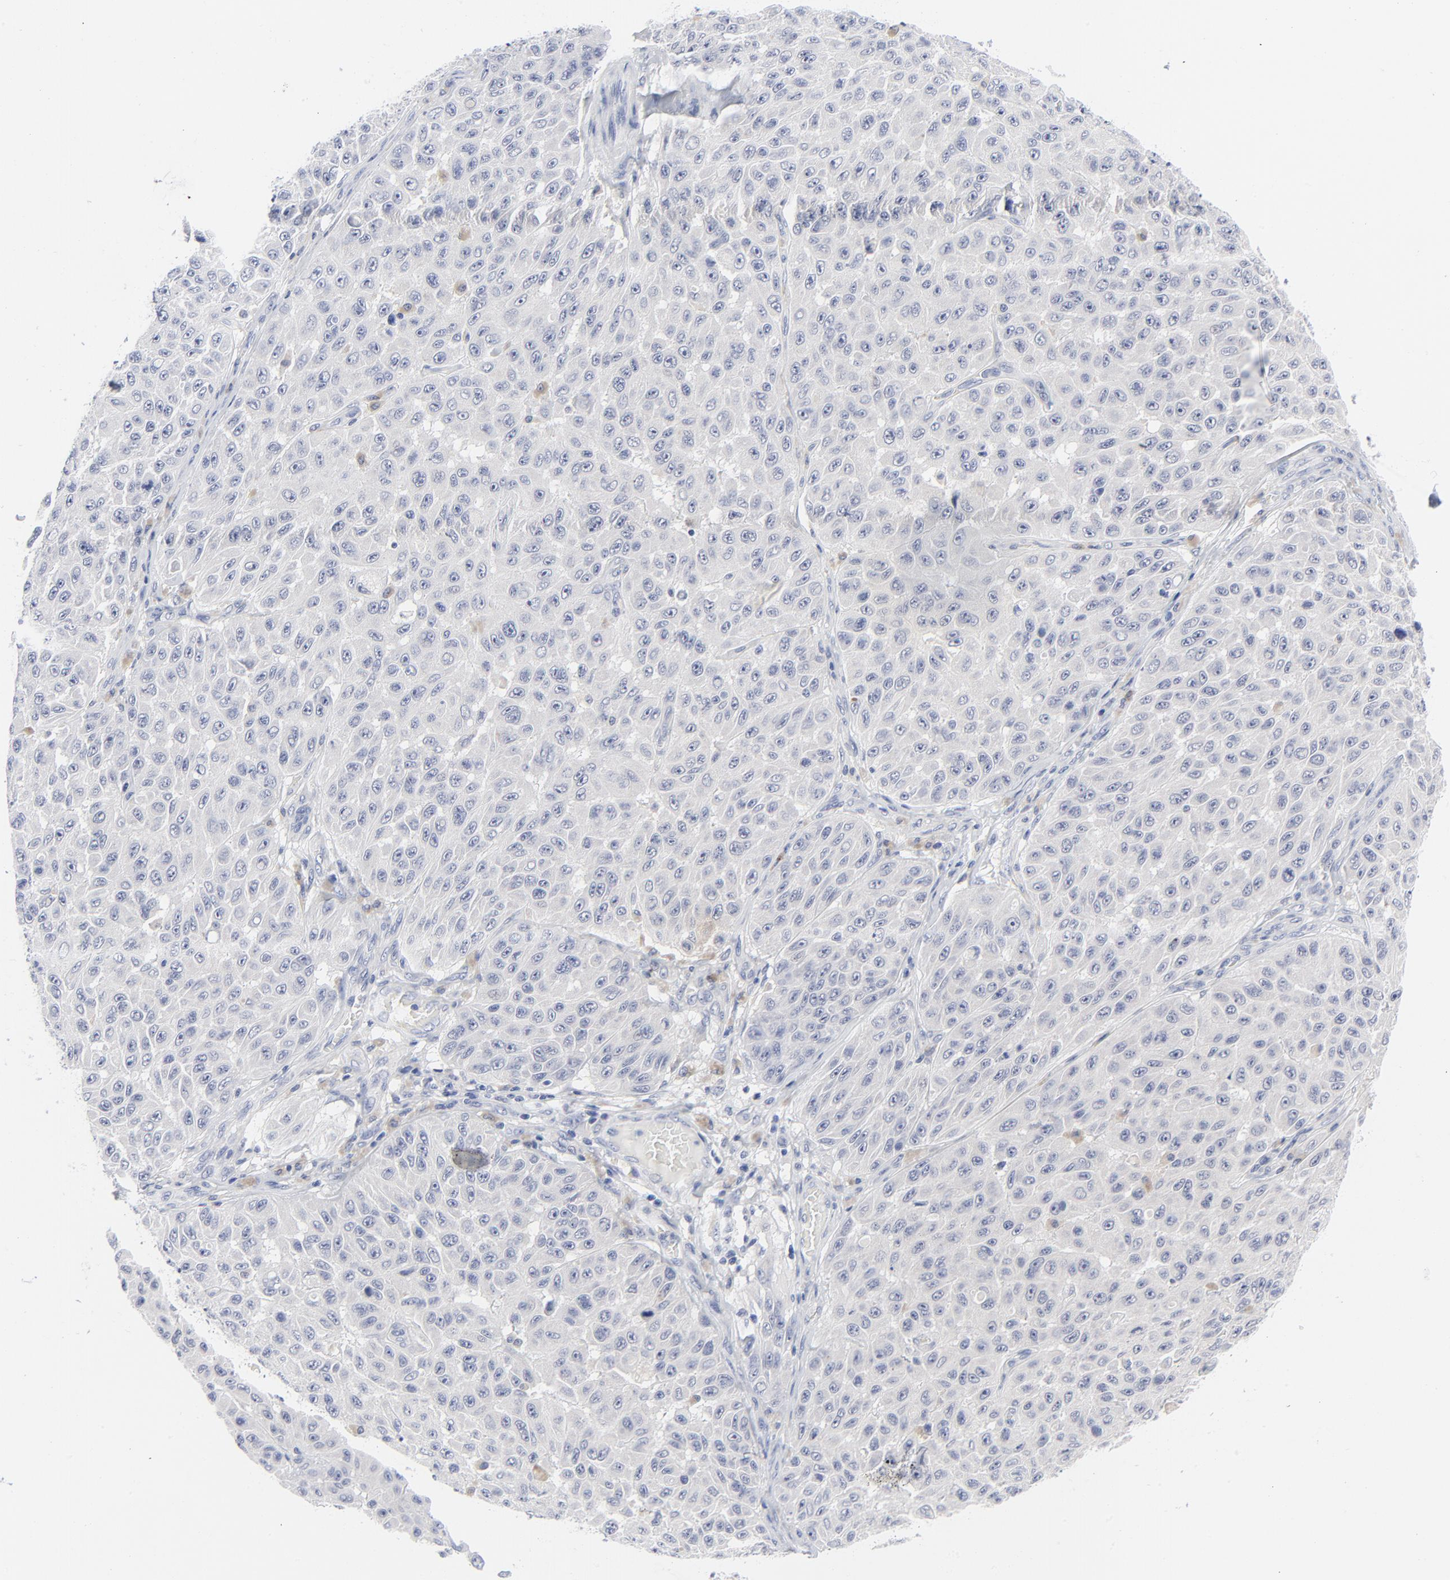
{"staining": {"intensity": "negative", "quantity": "none", "location": "none"}, "tissue": "melanoma", "cell_type": "Tumor cells", "image_type": "cancer", "snomed": [{"axis": "morphology", "description": "Malignant melanoma, NOS"}, {"axis": "topography", "description": "Skin"}], "caption": "This is an IHC photomicrograph of human melanoma. There is no positivity in tumor cells.", "gene": "CLEC4G", "patient": {"sex": "male", "age": 30}}